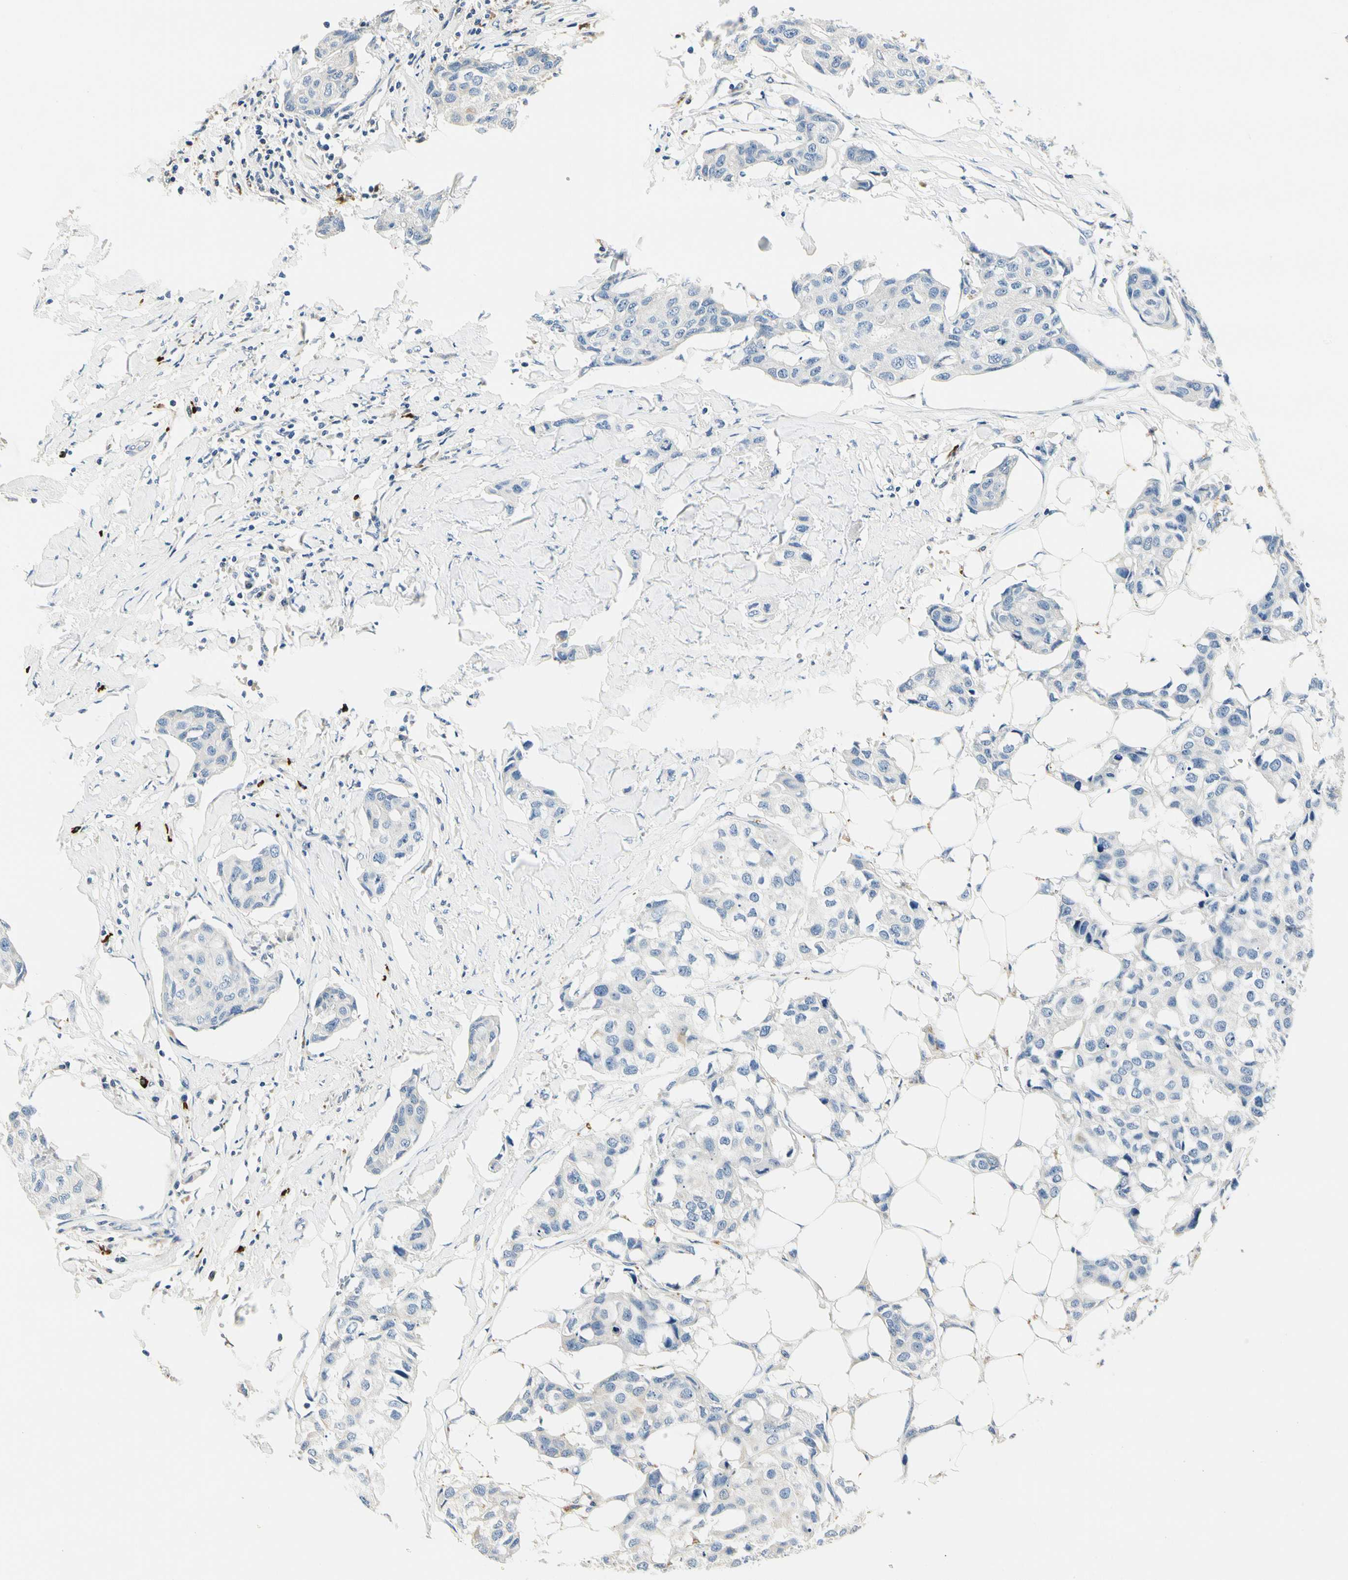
{"staining": {"intensity": "negative", "quantity": "none", "location": "none"}, "tissue": "breast cancer", "cell_type": "Tumor cells", "image_type": "cancer", "snomed": [{"axis": "morphology", "description": "Duct carcinoma"}, {"axis": "topography", "description": "Breast"}], "caption": "Tumor cells are negative for protein expression in human breast intraductal carcinoma. (DAB IHC, high magnification).", "gene": "TGFBR3", "patient": {"sex": "female", "age": 80}}